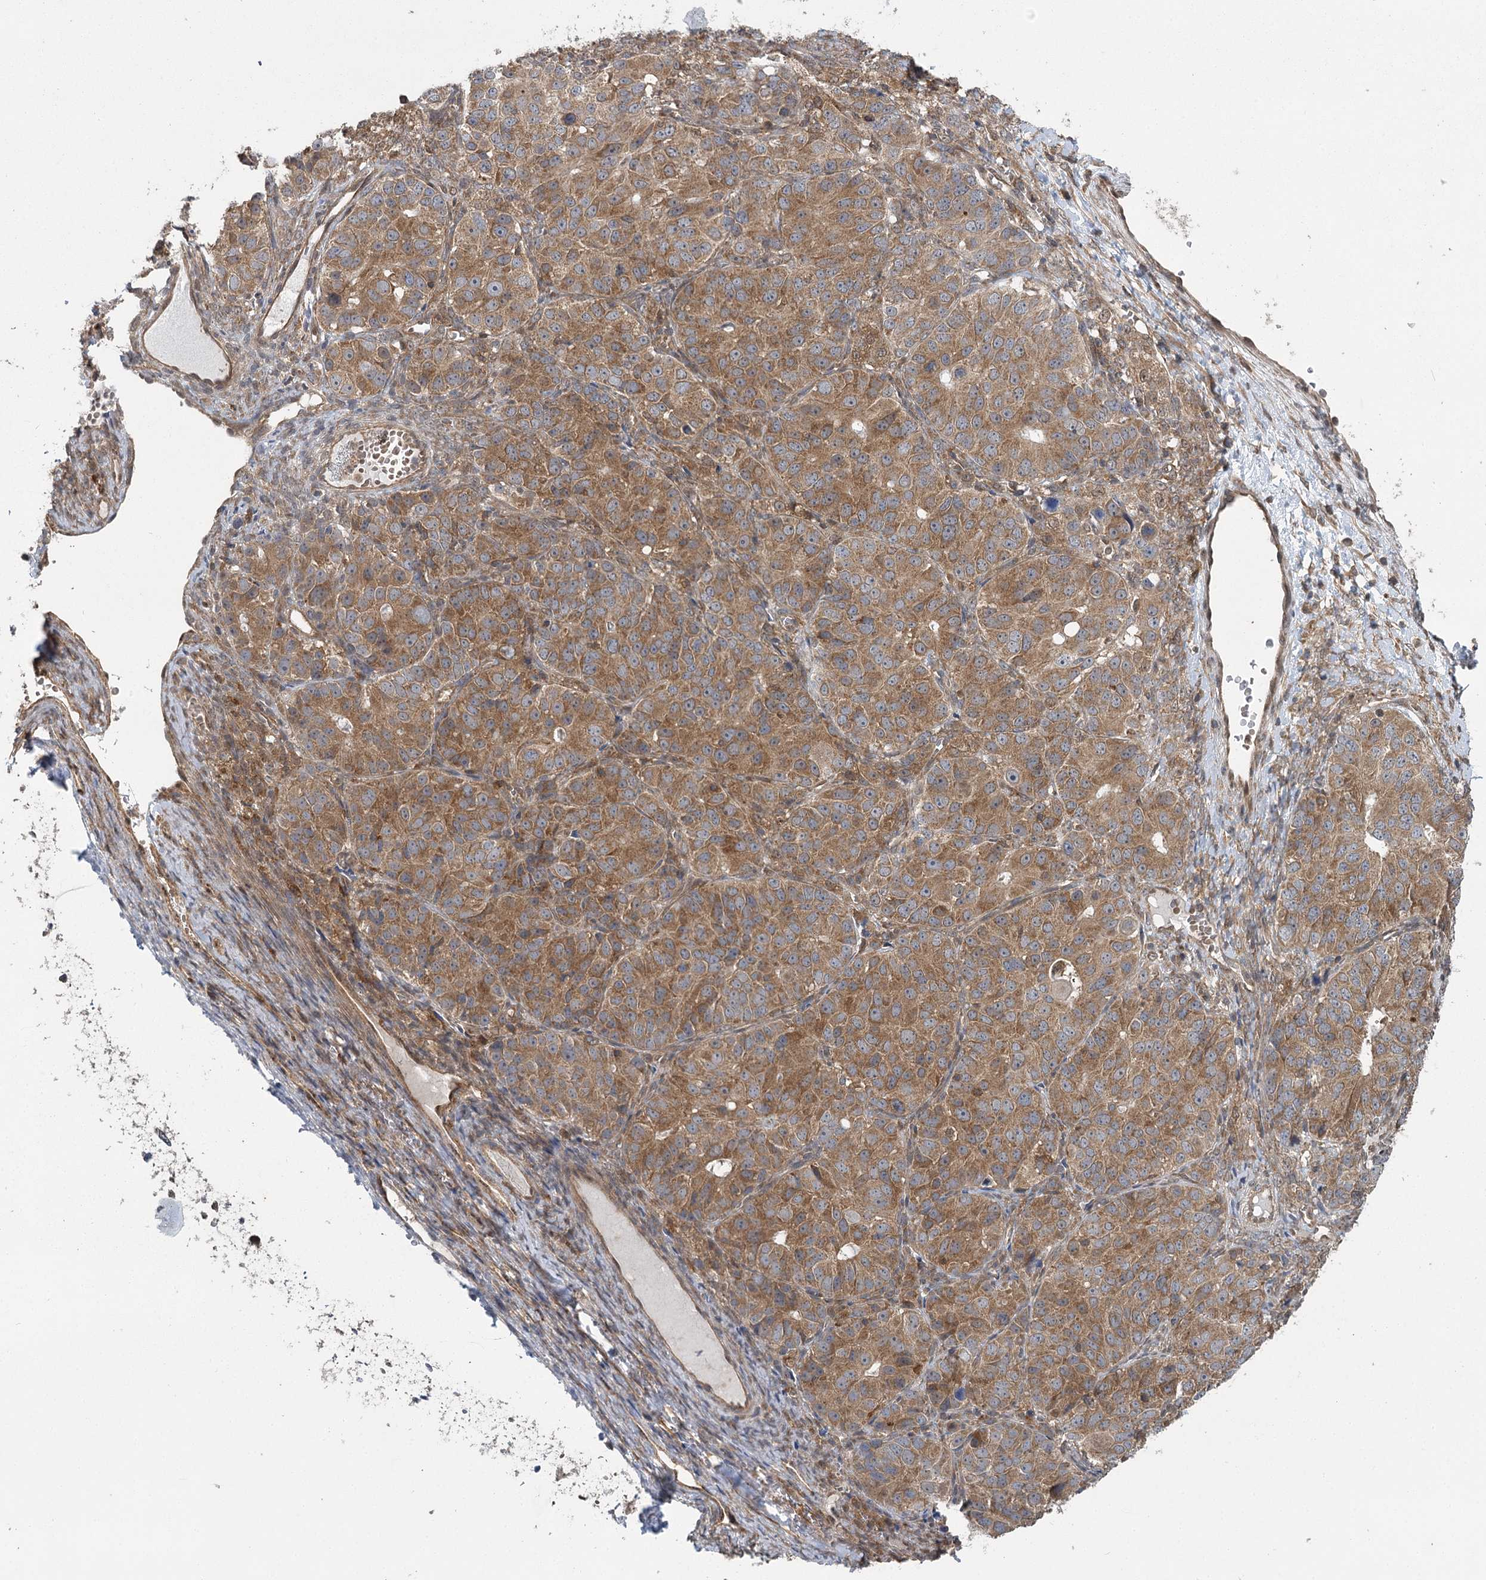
{"staining": {"intensity": "moderate", "quantity": ">75%", "location": "cytoplasmic/membranous"}, "tissue": "ovarian cancer", "cell_type": "Tumor cells", "image_type": "cancer", "snomed": [{"axis": "morphology", "description": "Carcinoma, endometroid"}, {"axis": "topography", "description": "Ovary"}], "caption": "This is an image of immunohistochemistry (IHC) staining of endometroid carcinoma (ovarian), which shows moderate staining in the cytoplasmic/membranous of tumor cells.", "gene": "C12orf4", "patient": {"sex": "female", "age": 51}}